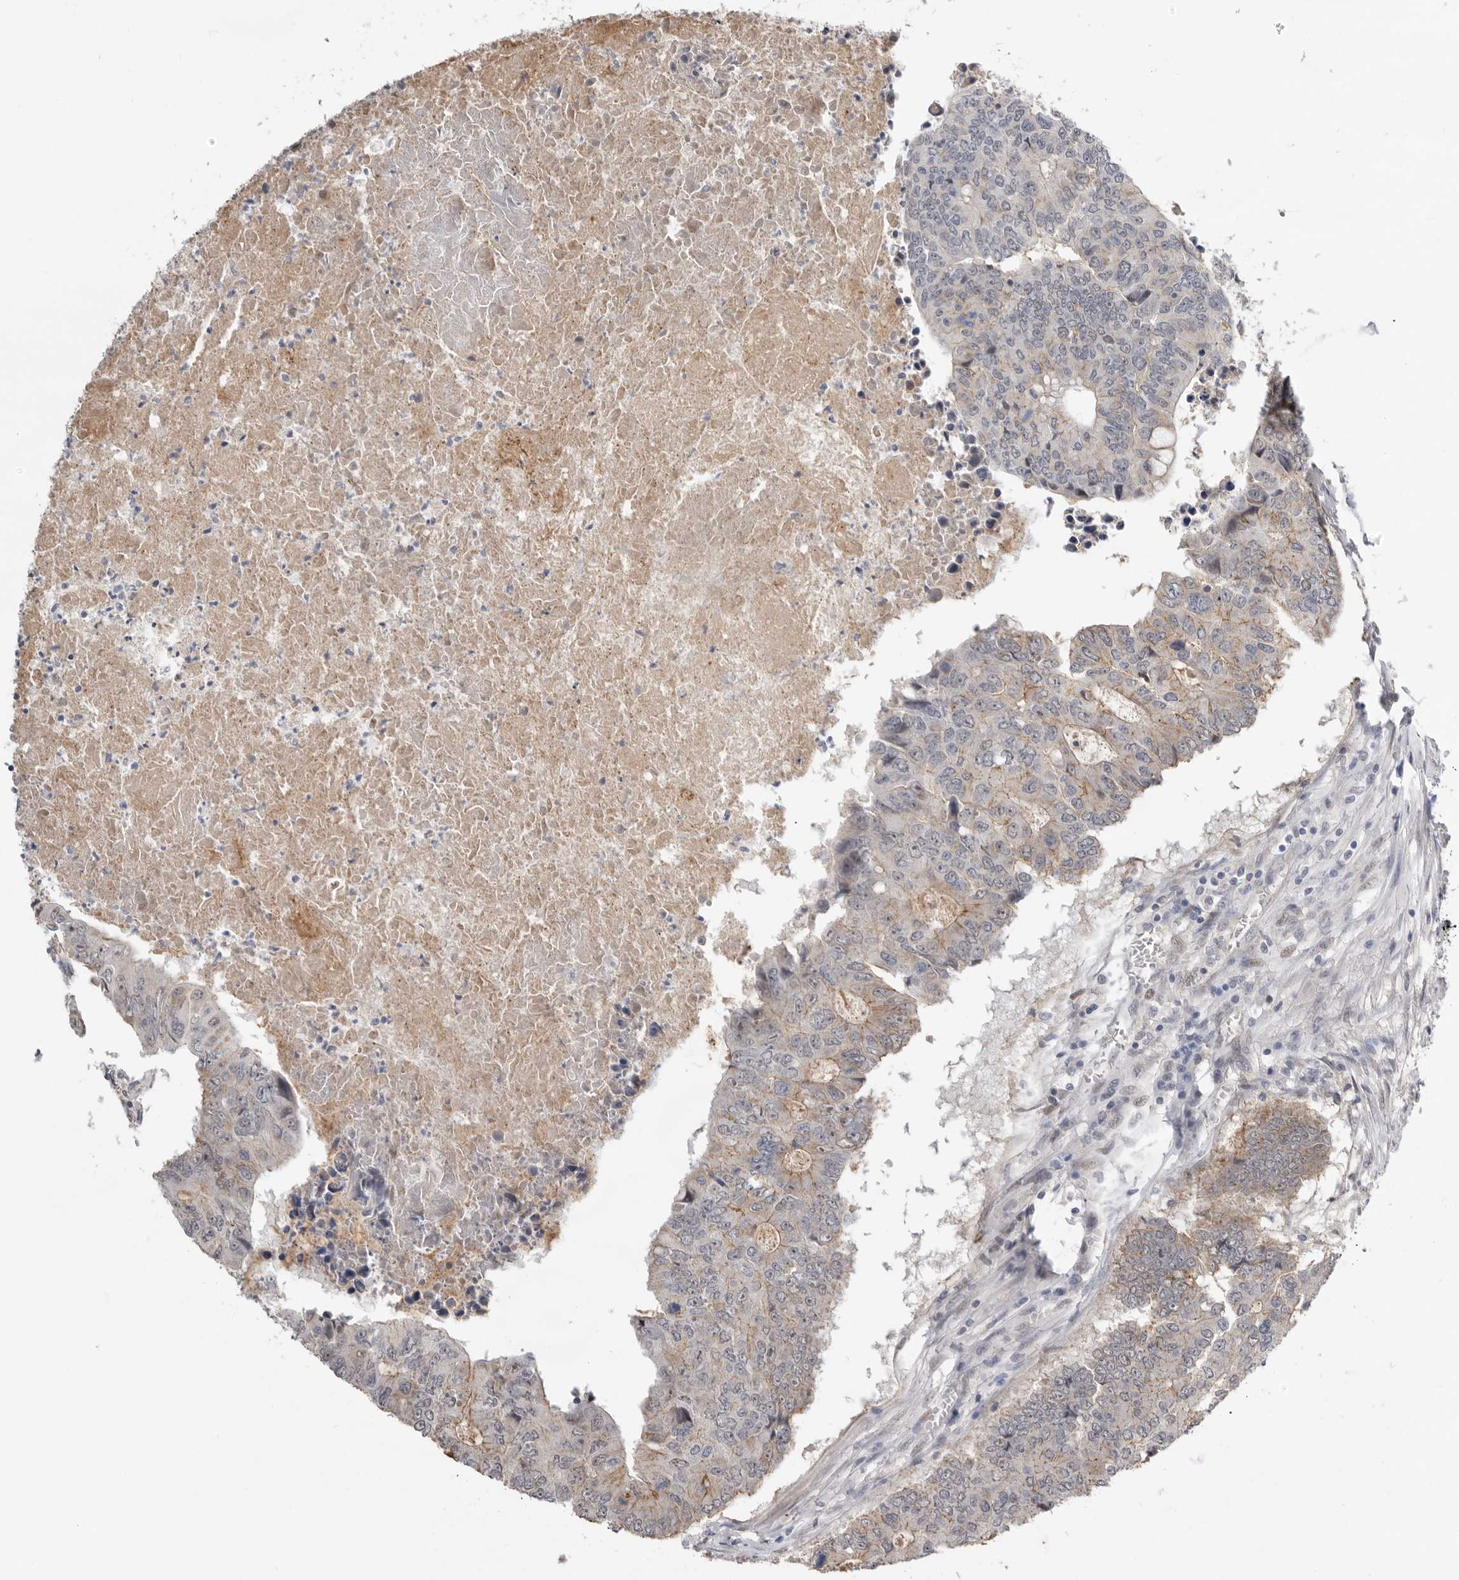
{"staining": {"intensity": "weak", "quantity": "<25%", "location": "cytoplasmic/membranous"}, "tissue": "colorectal cancer", "cell_type": "Tumor cells", "image_type": "cancer", "snomed": [{"axis": "morphology", "description": "Adenocarcinoma, NOS"}, {"axis": "topography", "description": "Colon"}], "caption": "A micrograph of colorectal adenocarcinoma stained for a protein displays no brown staining in tumor cells.", "gene": "BRCA2", "patient": {"sex": "male", "age": 87}}